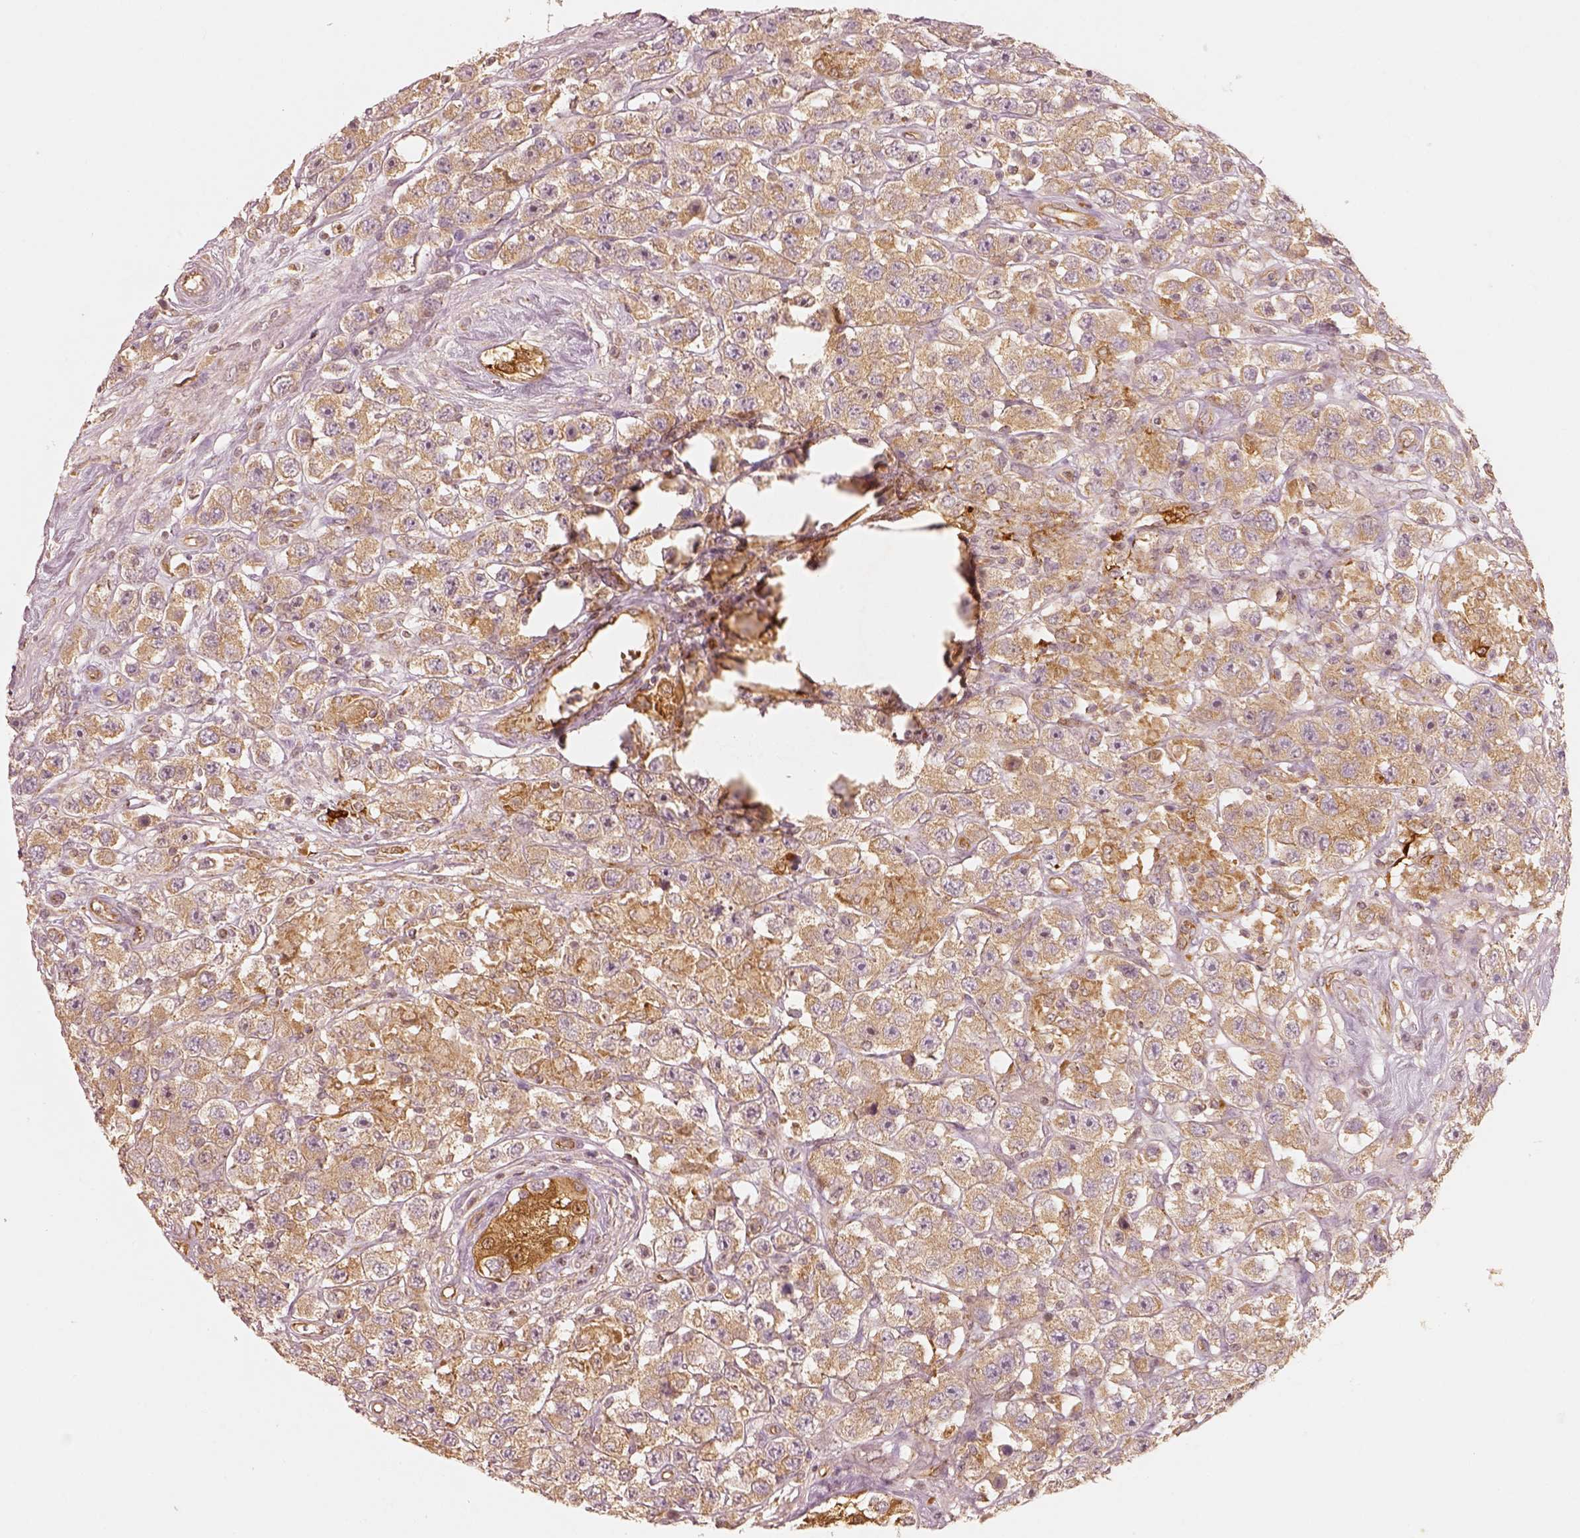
{"staining": {"intensity": "moderate", "quantity": ">75%", "location": "cytoplasmic/membranous"}, "tissue": "testis cancer", "cell_type": "Tumor cells", "image_type": "cancer", "snomed": [{"axis": "morphology", "description": "Seminoma, NOS"}, {"axis": "topography", "description": "Testis"}], "caption": "Testis seminoma was stained to show a protein in brown. There is medium levels of moderate cytoplasmic/membranous expression in approximately >75% of tumor cells.", "gene": "FSCN1", "patient": {"sex": "male", "age": 45}}